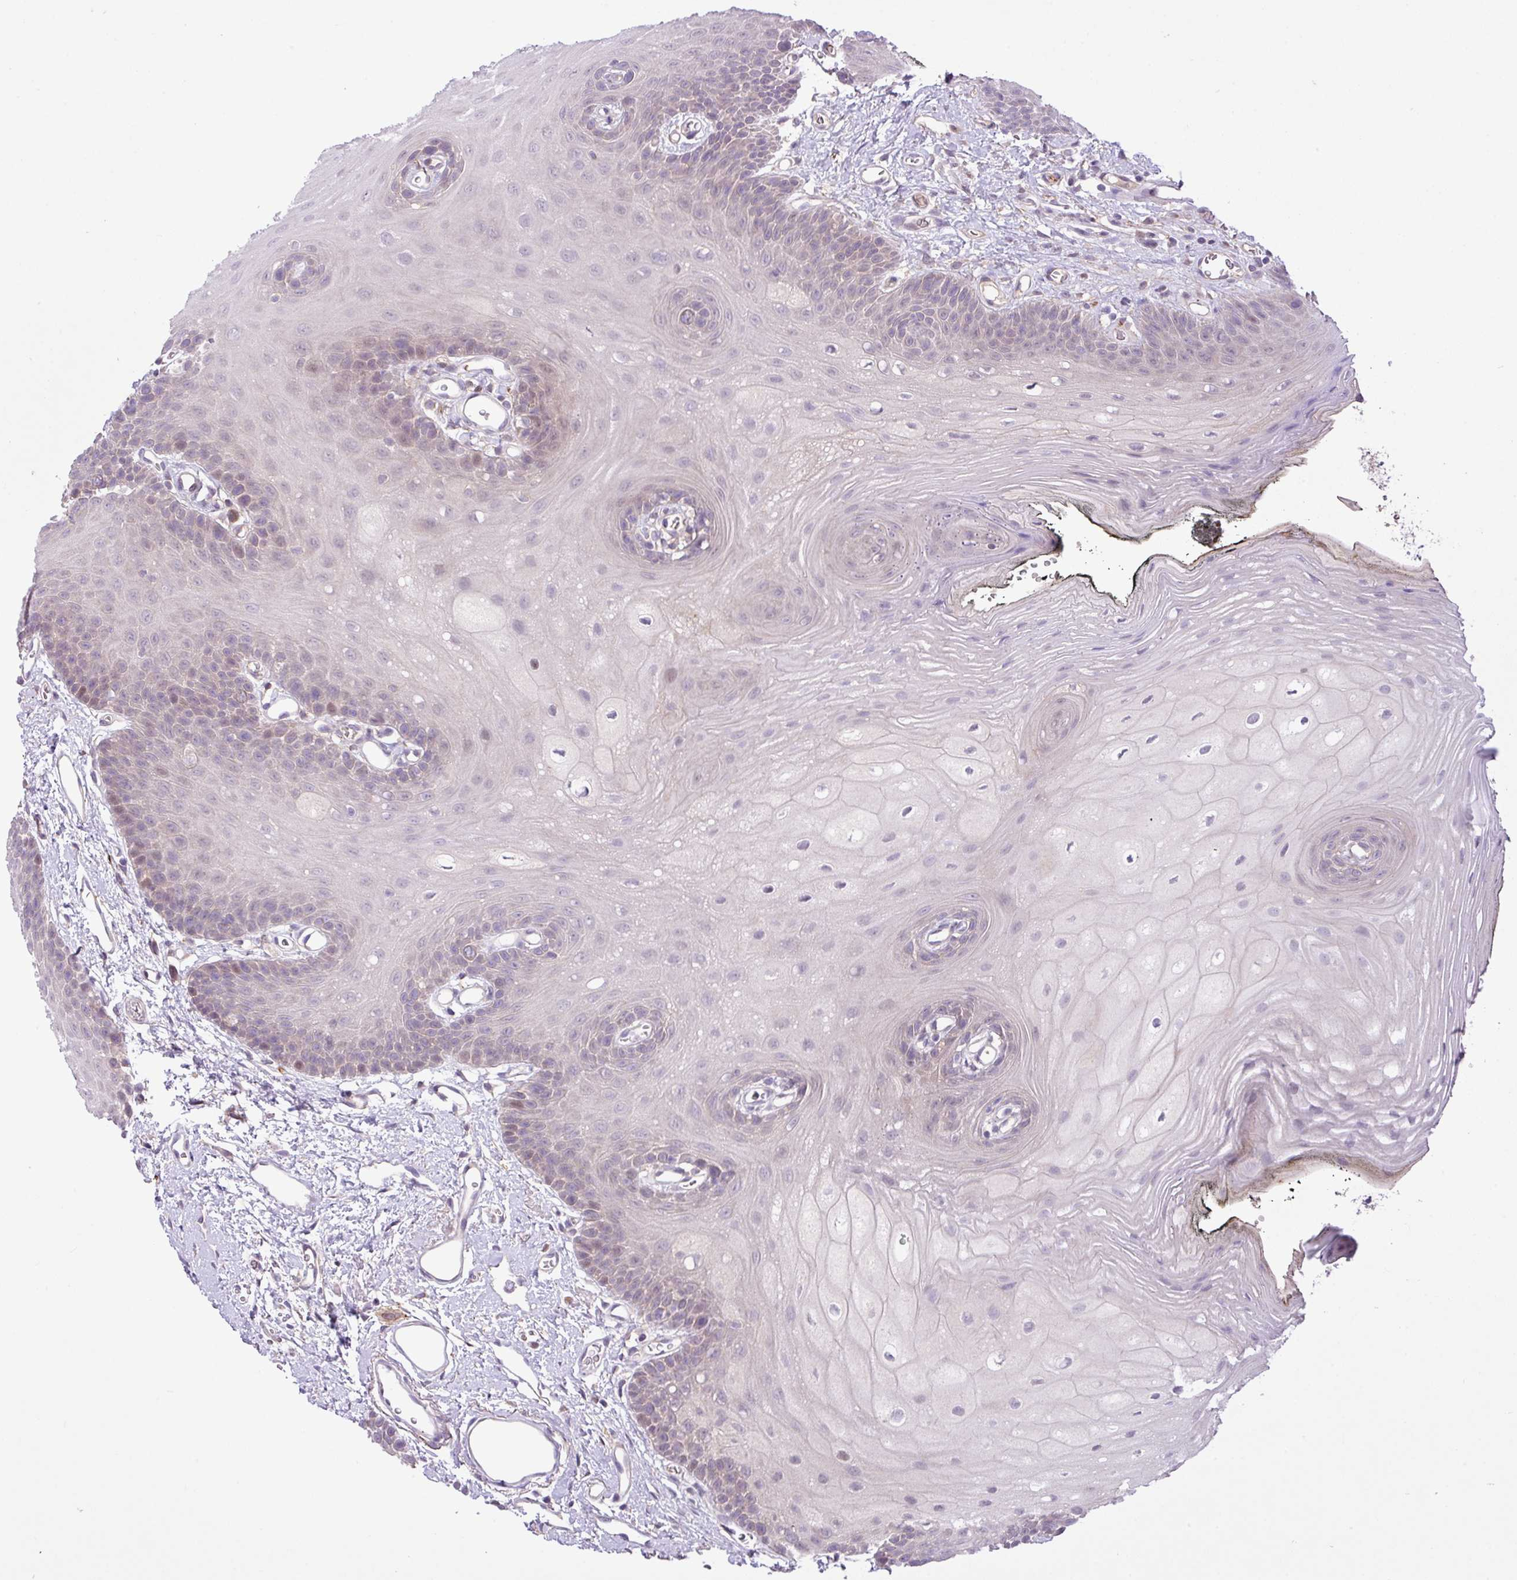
{"staining": {"intensity": "negative", "quantity": "none", "location": "none"}, "tissue": "oral mucosa", "cell_type": "Squamous epithelial cells", "image_type": "normal", "snomed": [{"axis": "morphology", "description": "Normal tissue, NOS"}, {"axis": "morphology", "description": "Squamous cell carcinoma, NOS"}, {"axis": "topography", "description": "Oral tissue"}, {"axis": "topography", "description": "Head-Neck"}], "caption": "Histopathology image shows no significant protein positivity in squamous epithelial cells of unremarkable oral mucosa.", "gene": "RPP25L", "patient": {"sex": "female", "age": 81}}